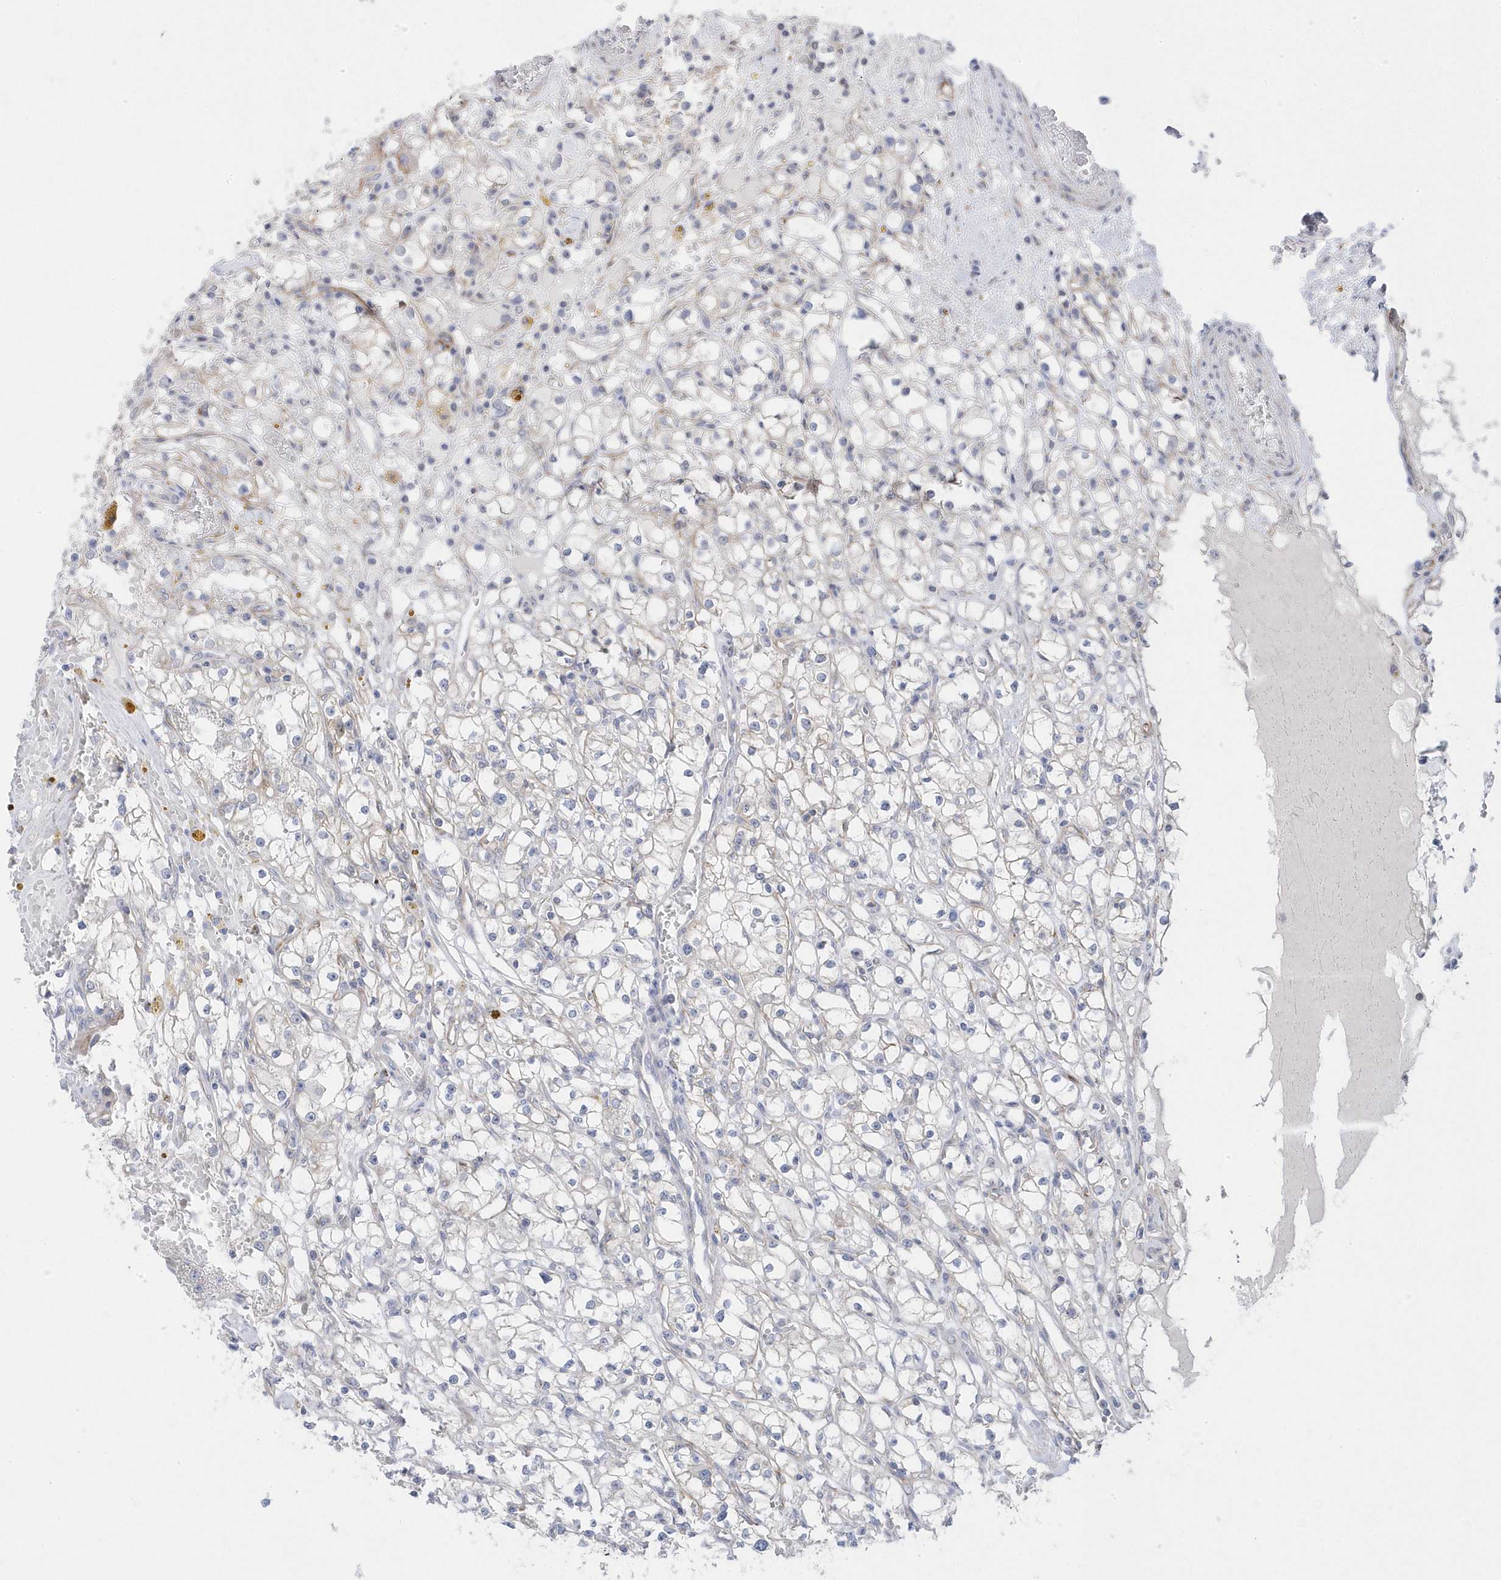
{"staining": {"intensity": "negative", "quantity": "none", "location": "none"}, "tissue": "renal cancer", "cell_type": "Tumor cells", "image_type": "cancer", "snomed": [{"axis": "morphology", "description": "Adenocarcinoma, NOS"}, {"axis": "topography", "description": "Kidney"}], "caption": "Tumor cells show no significant positivity in renal cancer (adenocarcinoma).", "gene": "ANAPC1", "patient": {"sex": "male", "age": 56}}